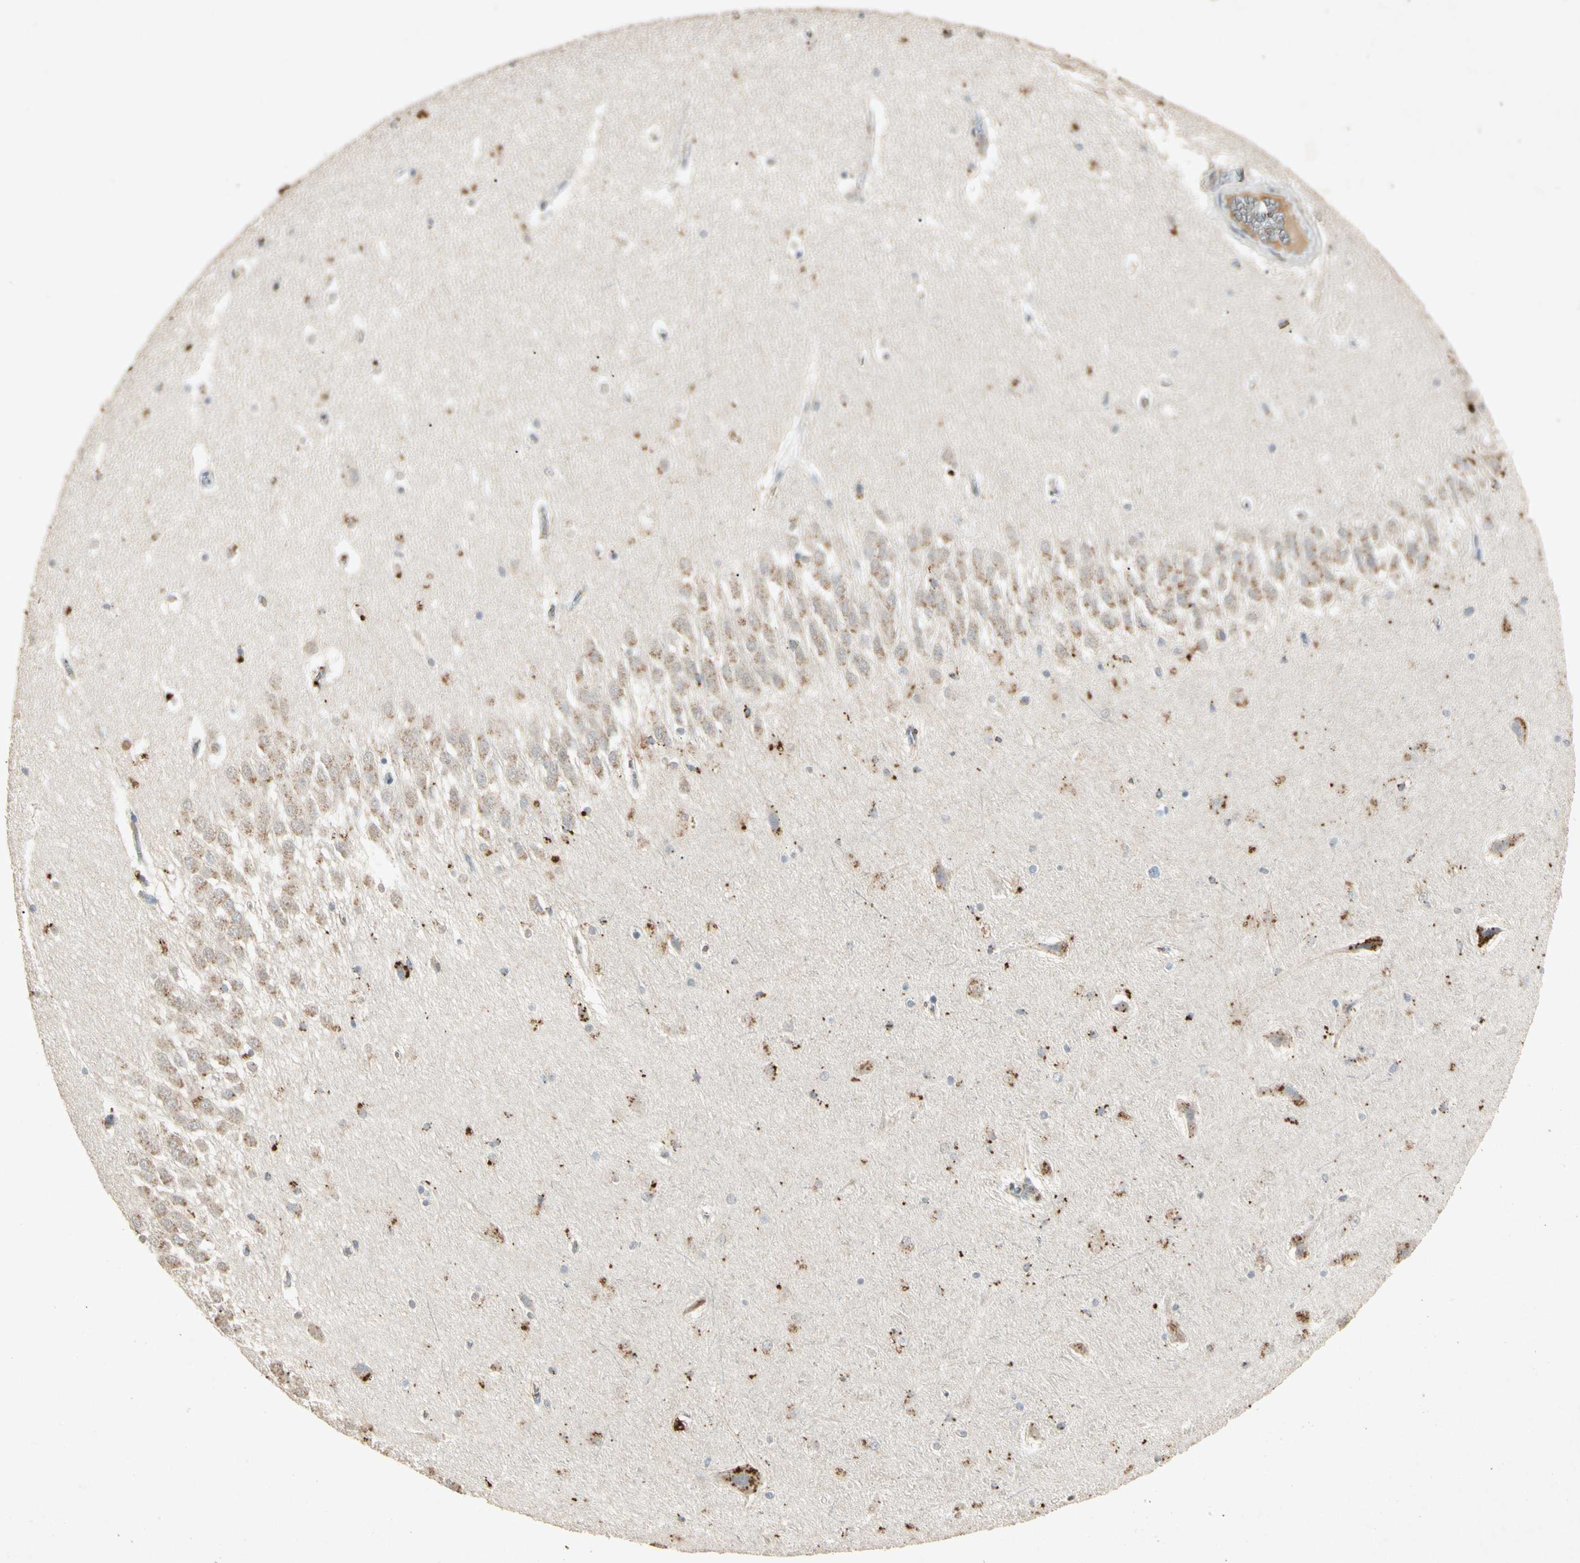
{"staining": {"intensity": "negative", "quantity": "none", "location": "none"}, "tissue": "hippocampus", "cell_type": "Glial cells", "image_type": "normal", "snomed": [{"axis": "morphology", "description": "Normal tissue, NOS"}, {"axis": "topography", "description": "Hippocampus"}], "caption": "This is an immunohistochemistry (IHC) histopathology image of normal human hippocampus. There is no expression in glial cells.", "gene": "MSRB1", "patient": {"sex": "male", "age": 45}}